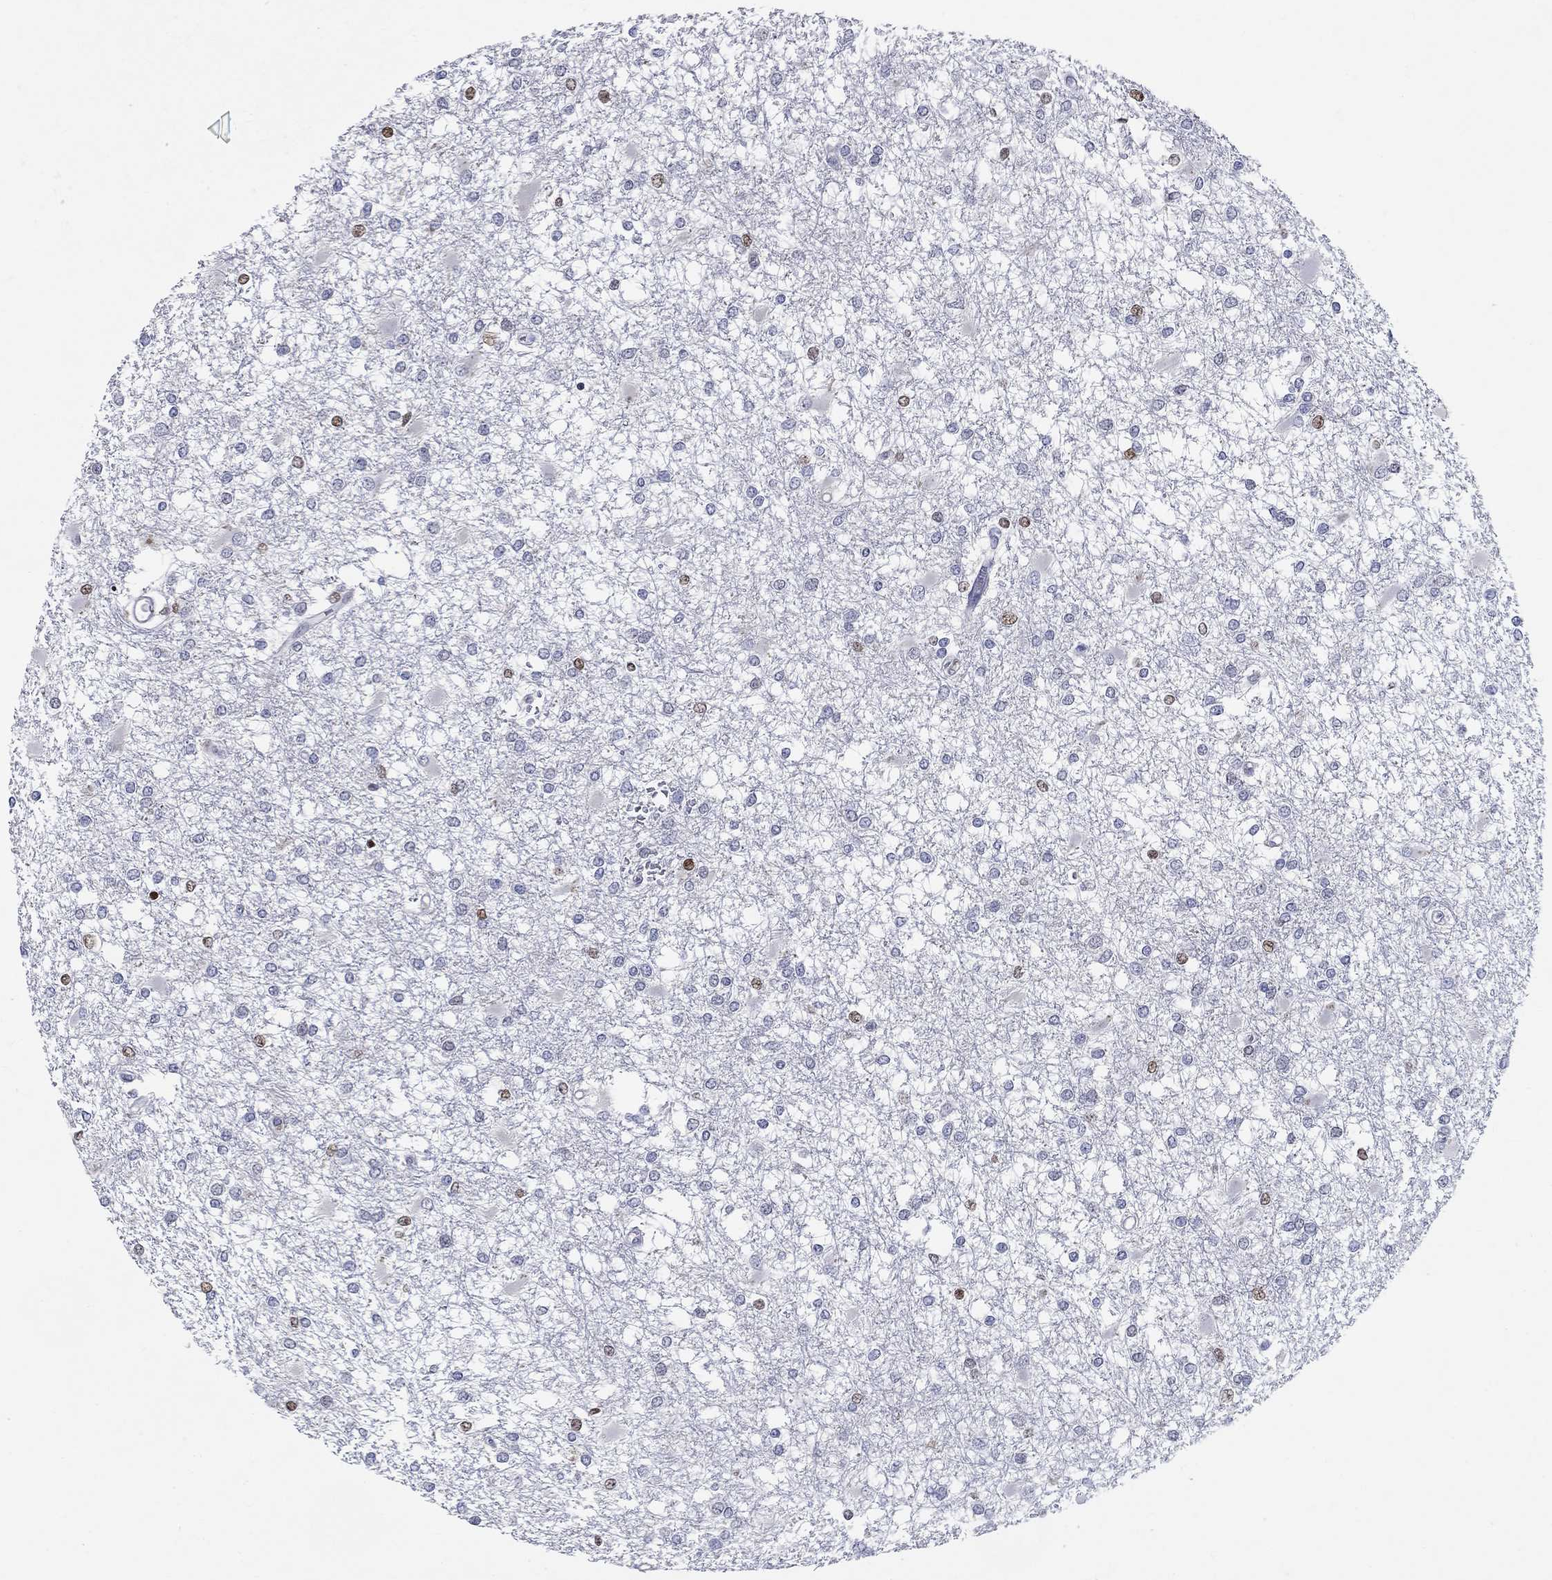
{"staining": {"intensity": "strong", "quantity": "<25%", "location": "nuclear"}, "tissue": "glioma", "cell_type": "Tumor cells", "image_type": "cancer", "snomed": [{"axis": "morphology", "description": "Glioma, malignant, High grade"}, {"axis": "topography", "description": "Cerebral cortex"}], "caption": "This is an image of immunohistochemistry (IHC) staining of glioma, which shows strong expression in the nuclear of tumor cells.", "gene": "RAPGEF5", "patient": {"sex": "male", "age": 79}}